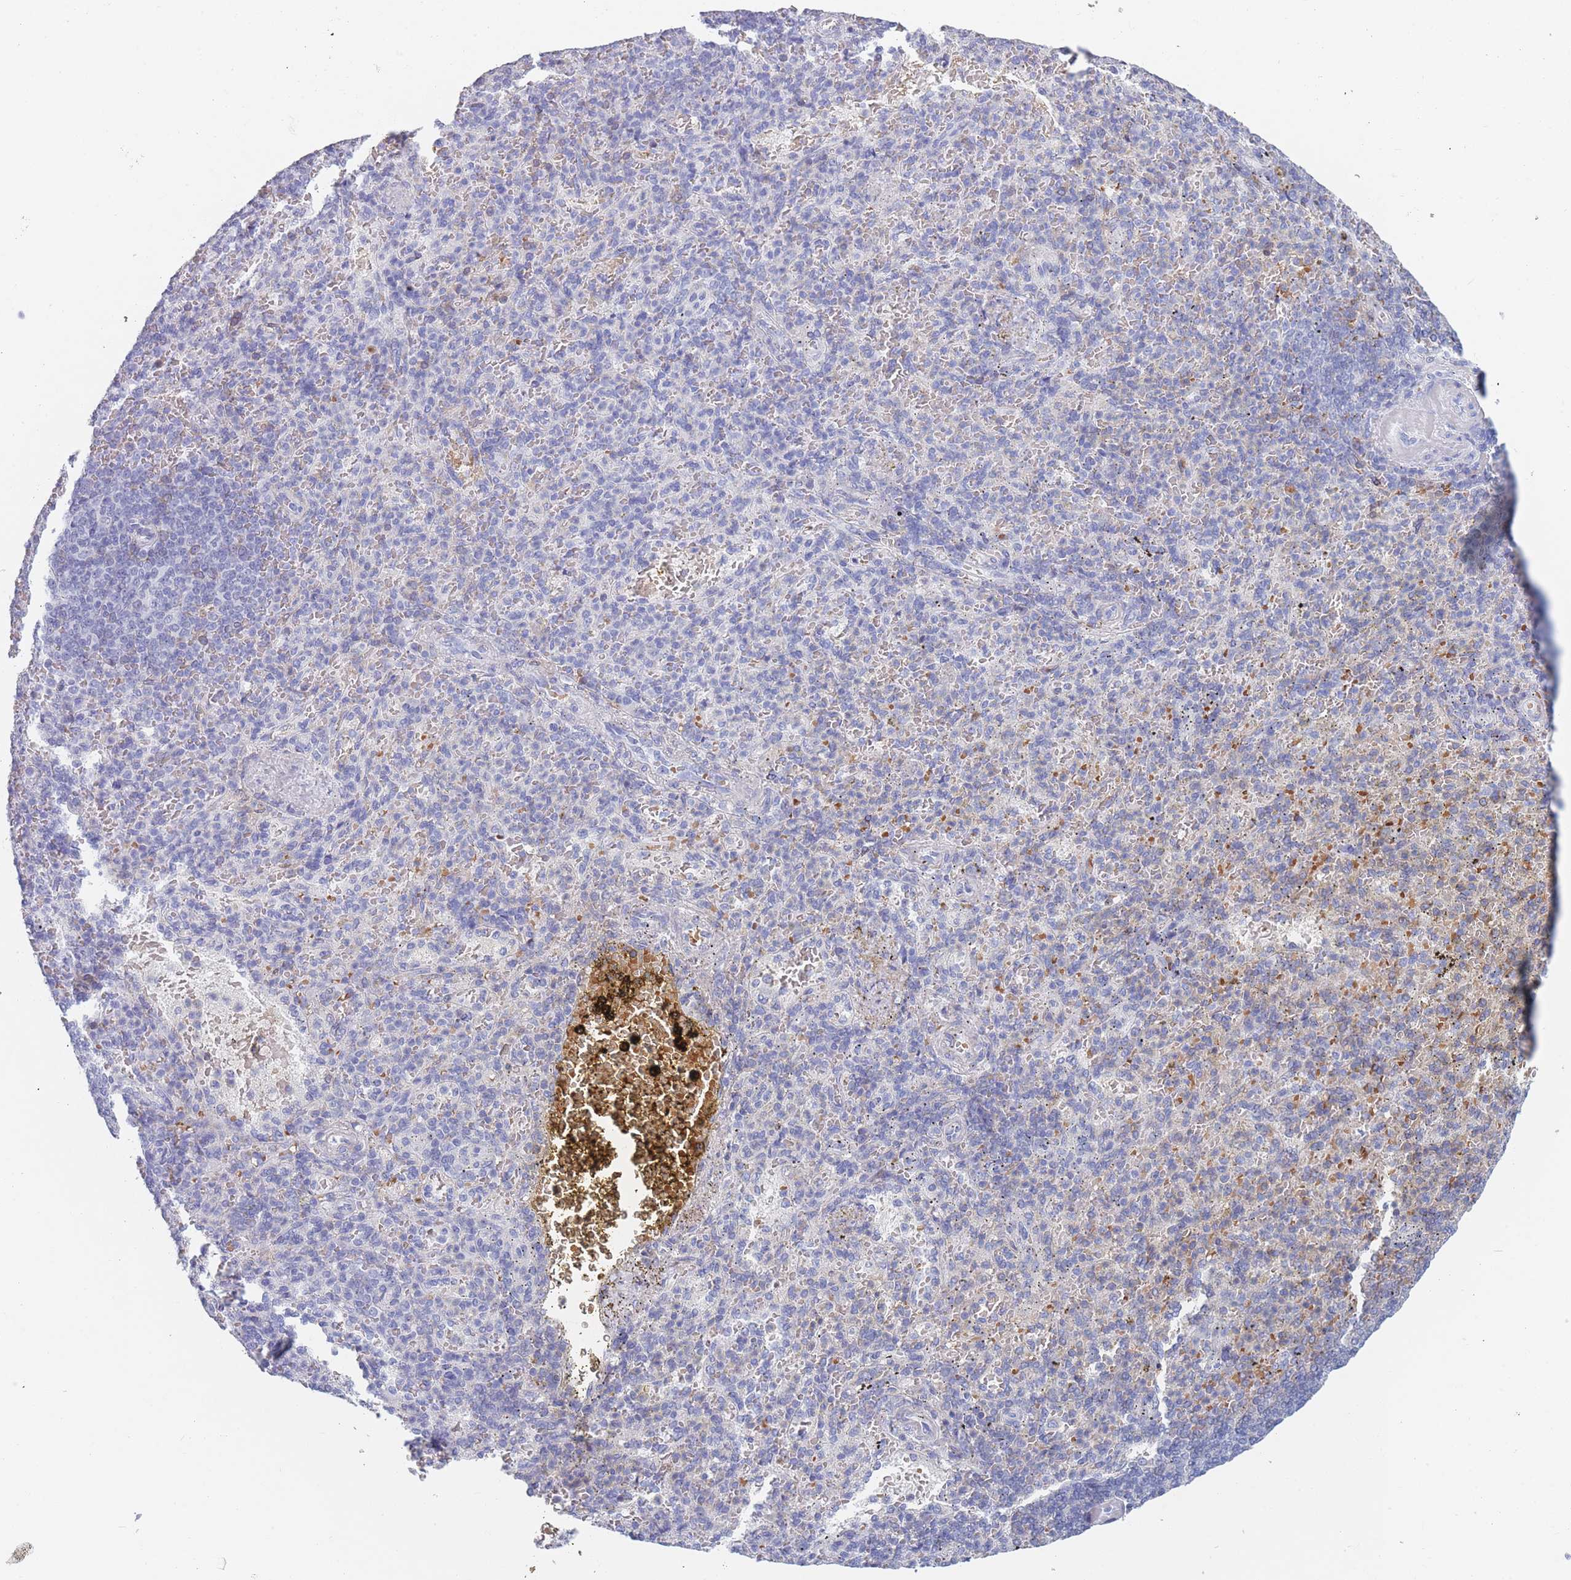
{"staining": {"intensity": "negative", "quantity": "none", "location": "none"}, "tissue": "spleen", "cell_type": "Cells in red pulp", "image_type": "normal", "snomed": [{"axis": "morphology", "description": "Normal tissue, NOS"}, {"axis": "topography", "description": "Spleen"}], "caption": "This is a photomicrograph of immunohistochemistry staining of unremarkable spleen, which shows no positivity in cells in red pulp. (Immunohistochemistry, brightfield microscopy, high magnification).", "gene": "OR5D16", "patient": {"sex": "female", "age": 74}}